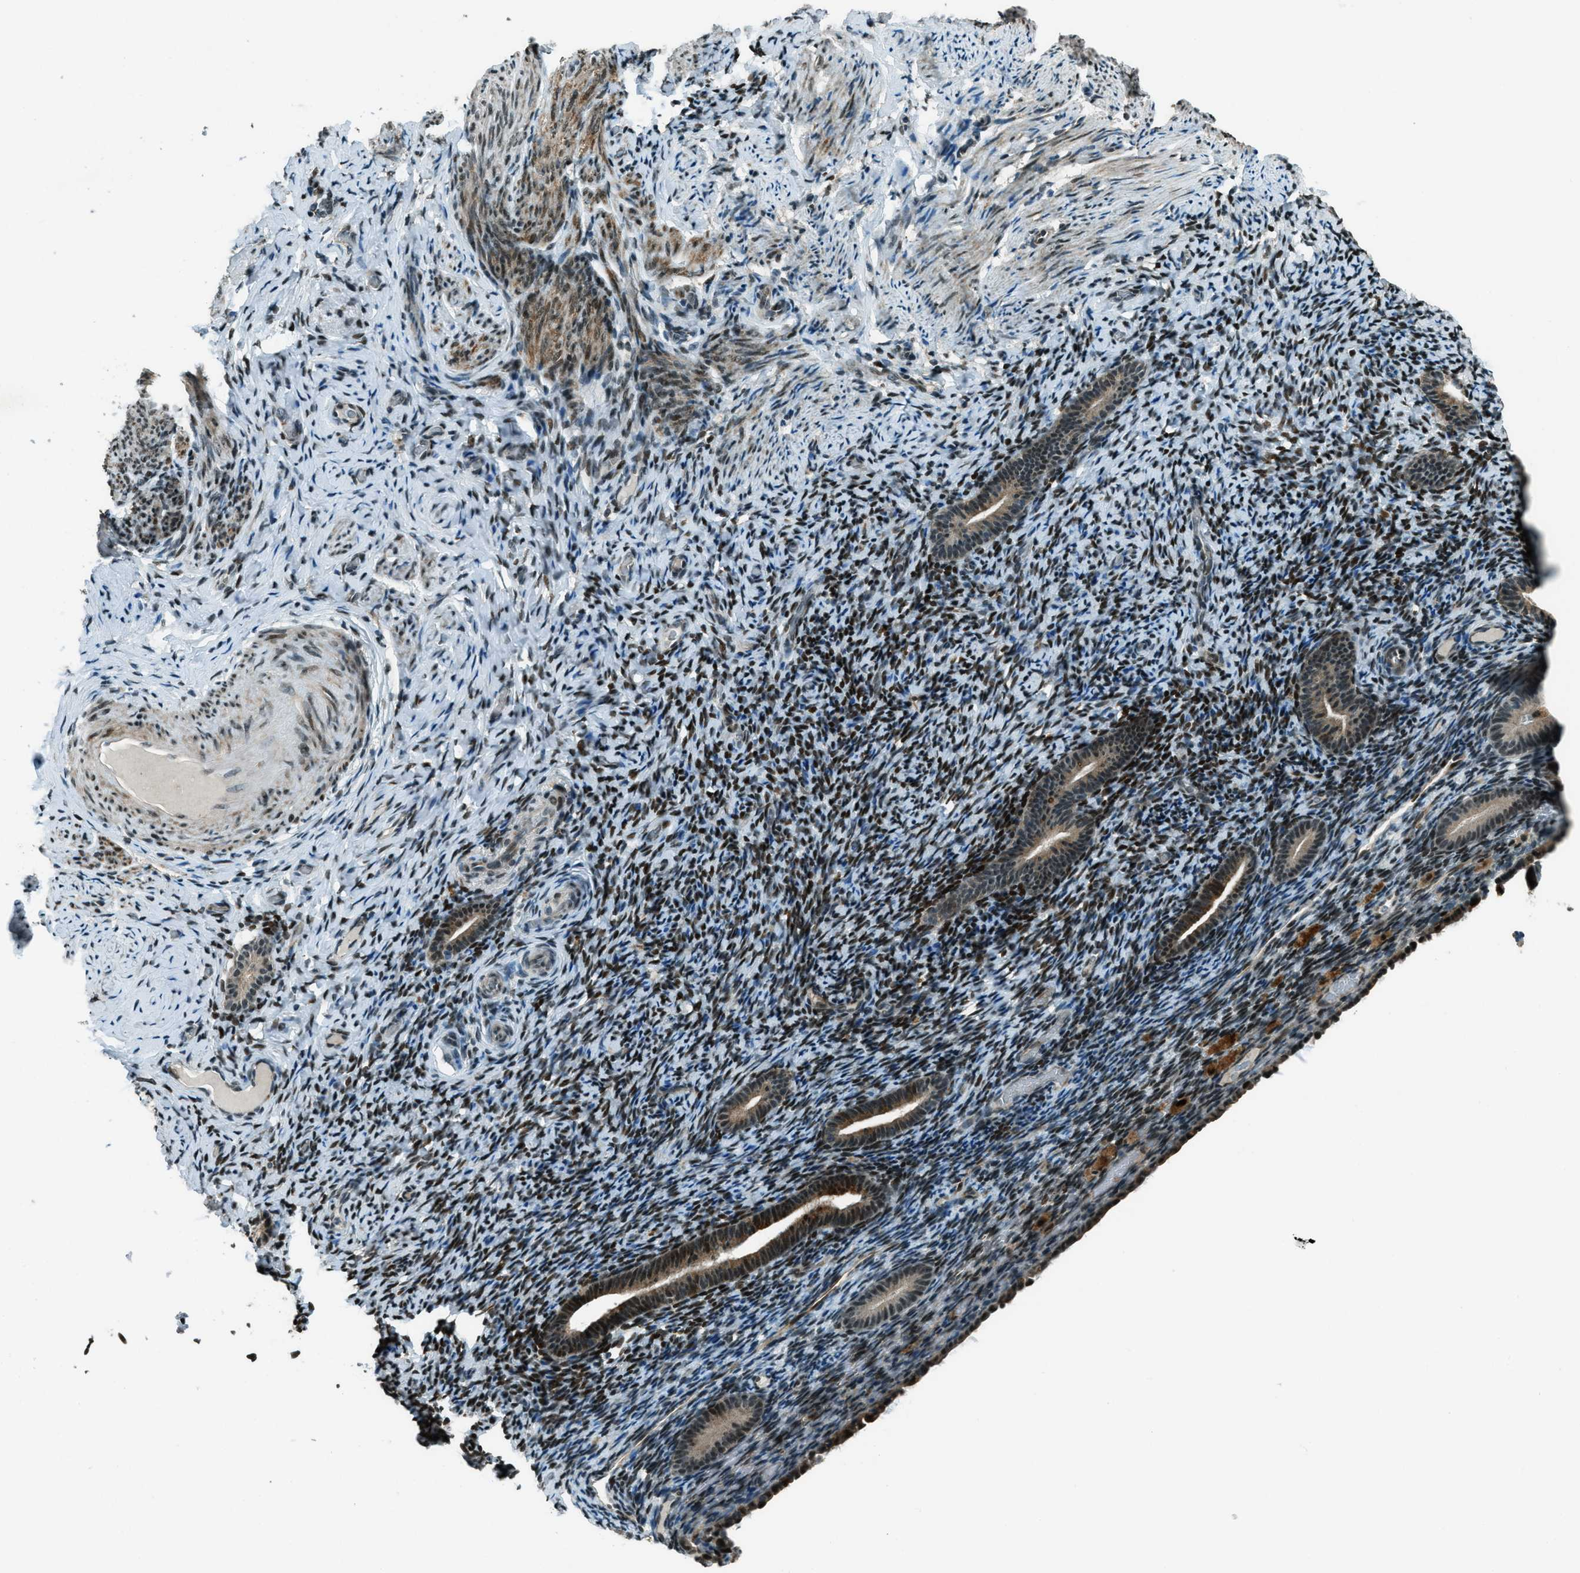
{"staining": {"intensity": "strong", "quantity": "25%-75%", "location": "nuclear"}, "tissue": "endometrium", "cell_type": "Cells in endometrial stroma", "image_type": "normal", "snomed": [{"axis": "morphology", "description": "Normal tissue, NOS"}, {"axis": "topography", "description": "Endometrium"}], "caption": "Immunohistochemistry (IHC) of benign endometrium shows high levels of strong nuclear expression in about 25%-75% of cells in endometrial stroma.", "gene": "TARDBP", "patient": {"sex": "female", "age": 51}}